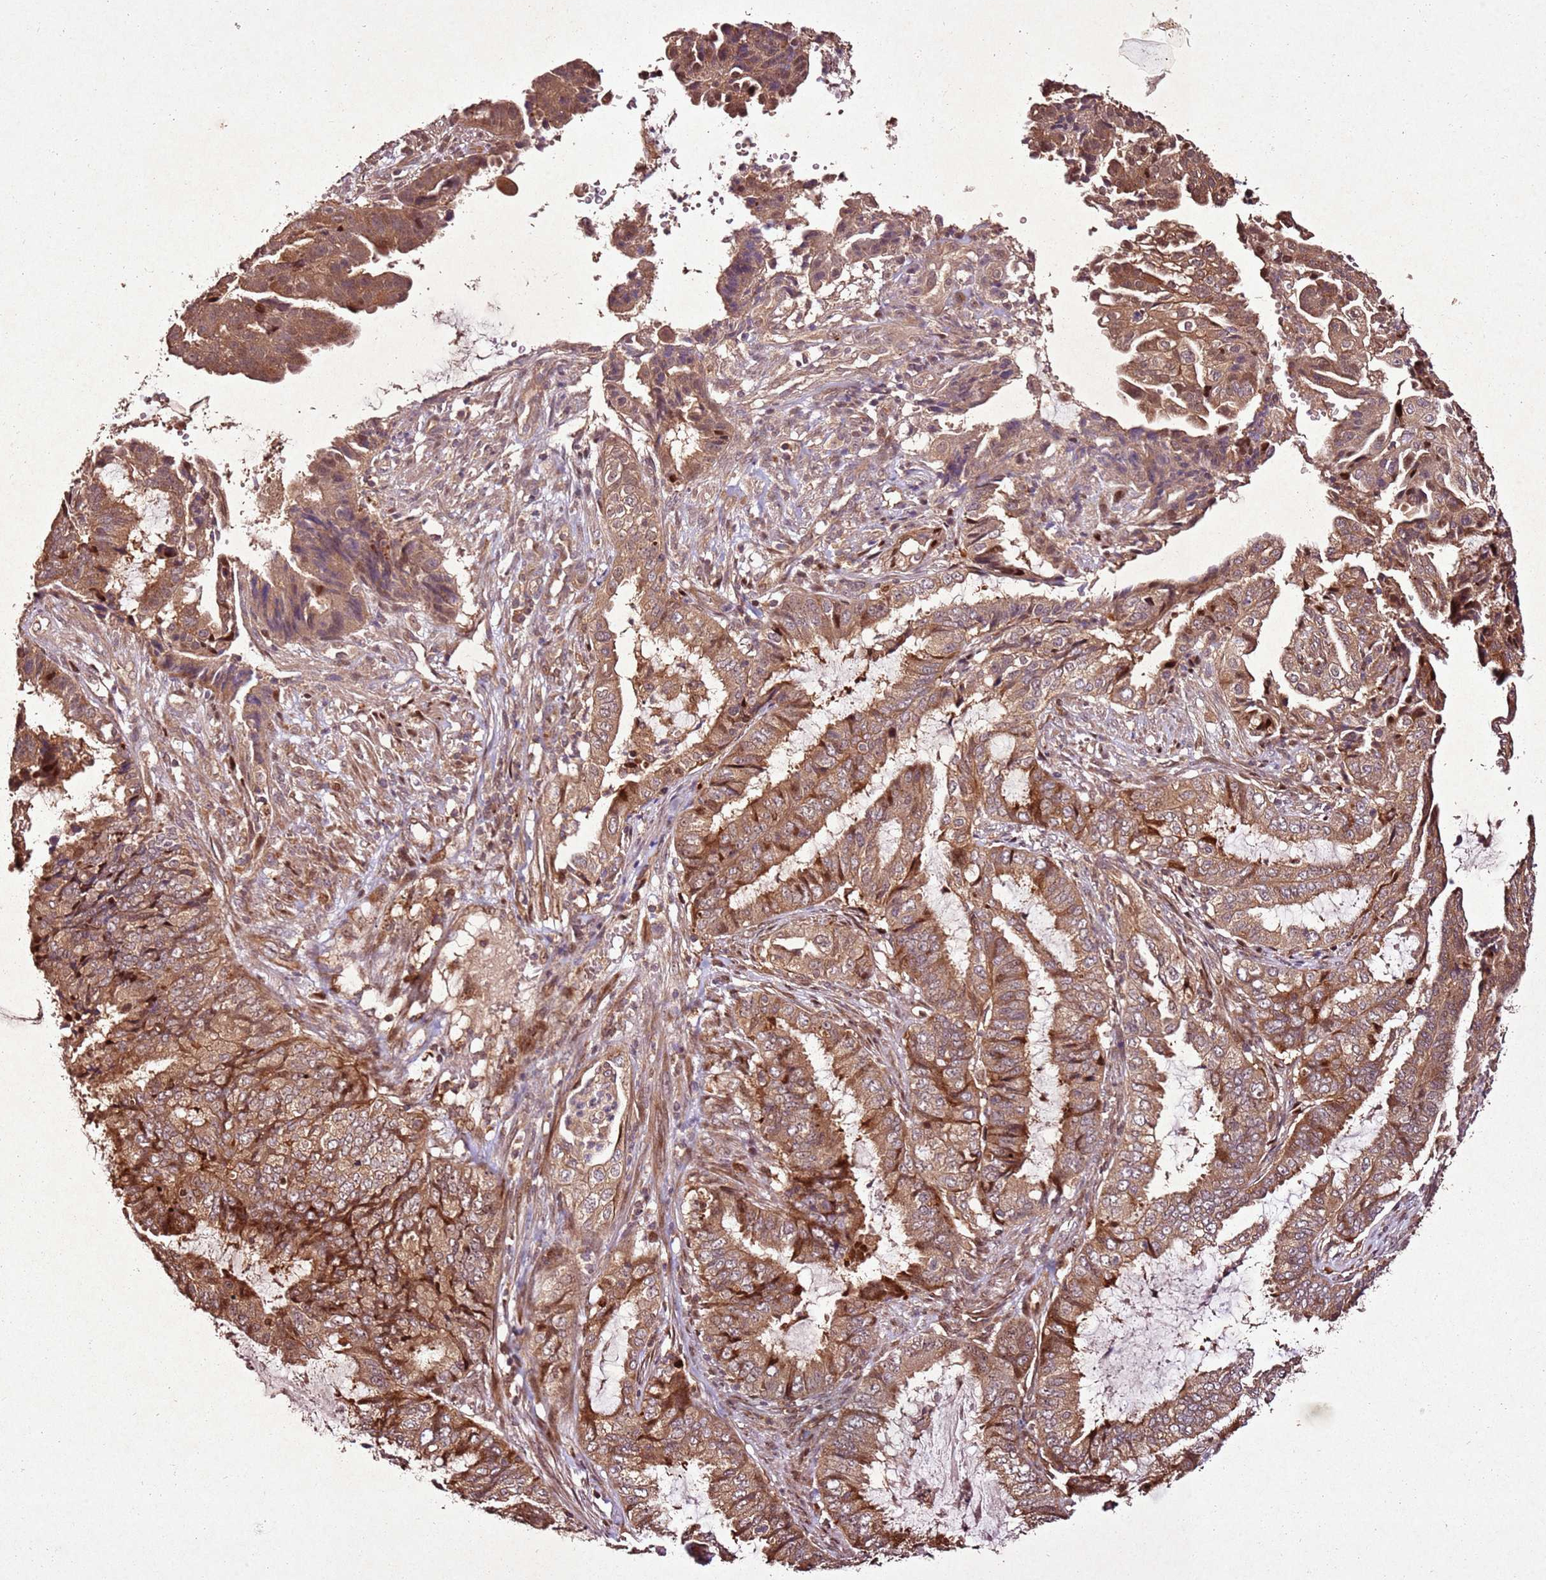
{"staining": {"intensity": "moderate", "quantity": ">75%", "location": "cytoplasmic/membranous"}, "tissue": "endometrial cancer", "cell_type": "Tumor cells", "image_type": "cancer", "snomed": [{"axis": "morphology", "description": "Adenocarcinoma, NOS"}, {"axis": "topography", "description": "Endometrium"}], "caption": "Immunohistochemical staining of human endometrial cancer demonstrates medium levels of moderate cytoplasmic/membranous expression in approximately >75% of tumor cells.", "gene": "PTMA", "patient": {"sex": "female", "age": 51}}